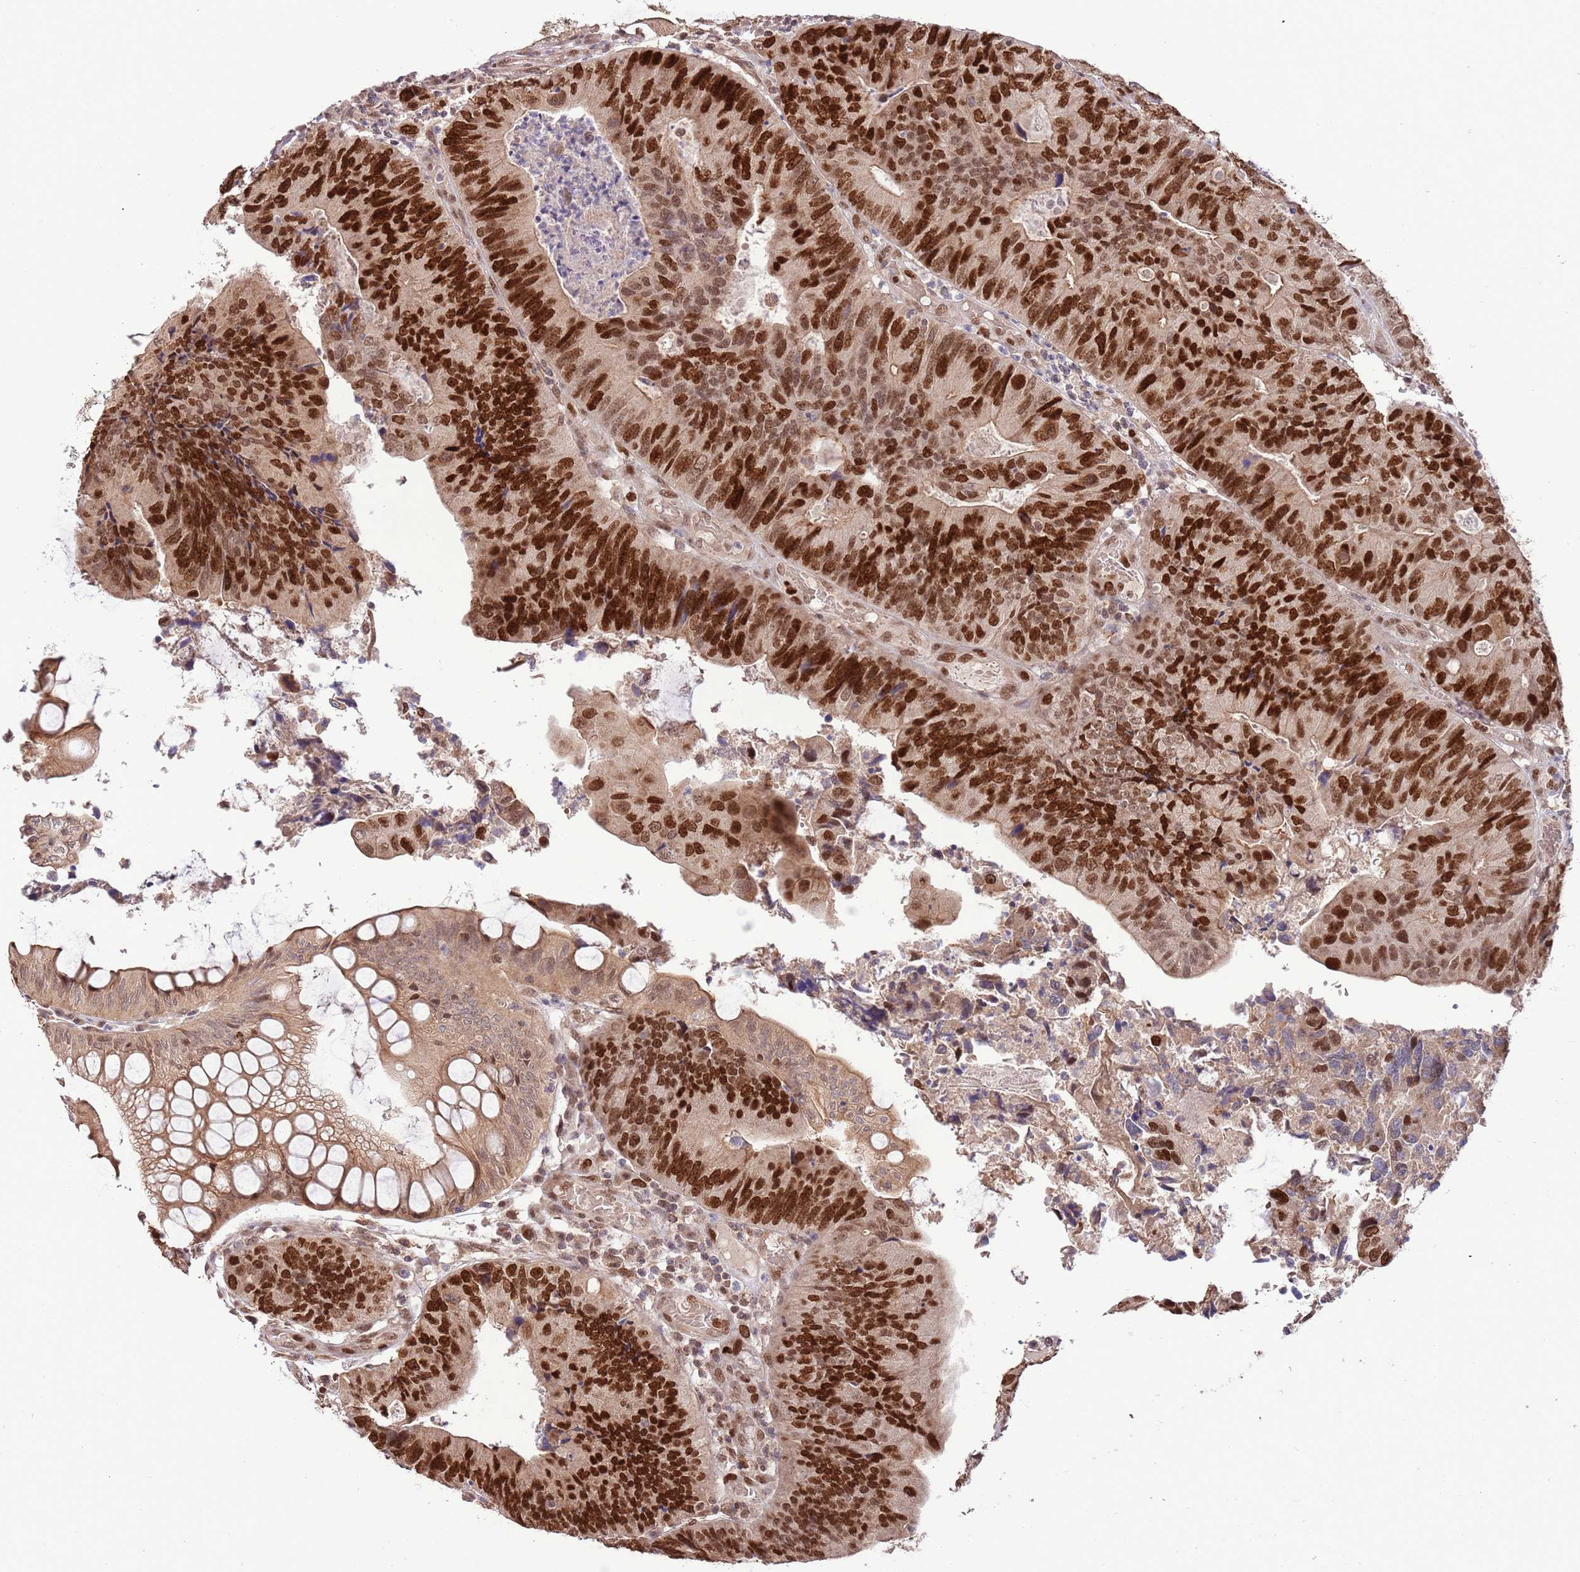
{"staining": {"intensity": "strong", "quantity": ">75%", "location": "nuclear"}, "tissue": "colorectal cancer", "cell_type": "Tumor cells", "image_type": "cancer", "snomed": [{"axis": "morphology", "description": "Adenocarcinoma, NOS"}, {"axis": "topography", "description": "Colon"}], "caption": "Colorectal adenocarcinoma stained for a protein reveals strong nuclear positivity in tumor cells.", "gene": "RIF1", "patient": {"sex": "female", "age": 67}}